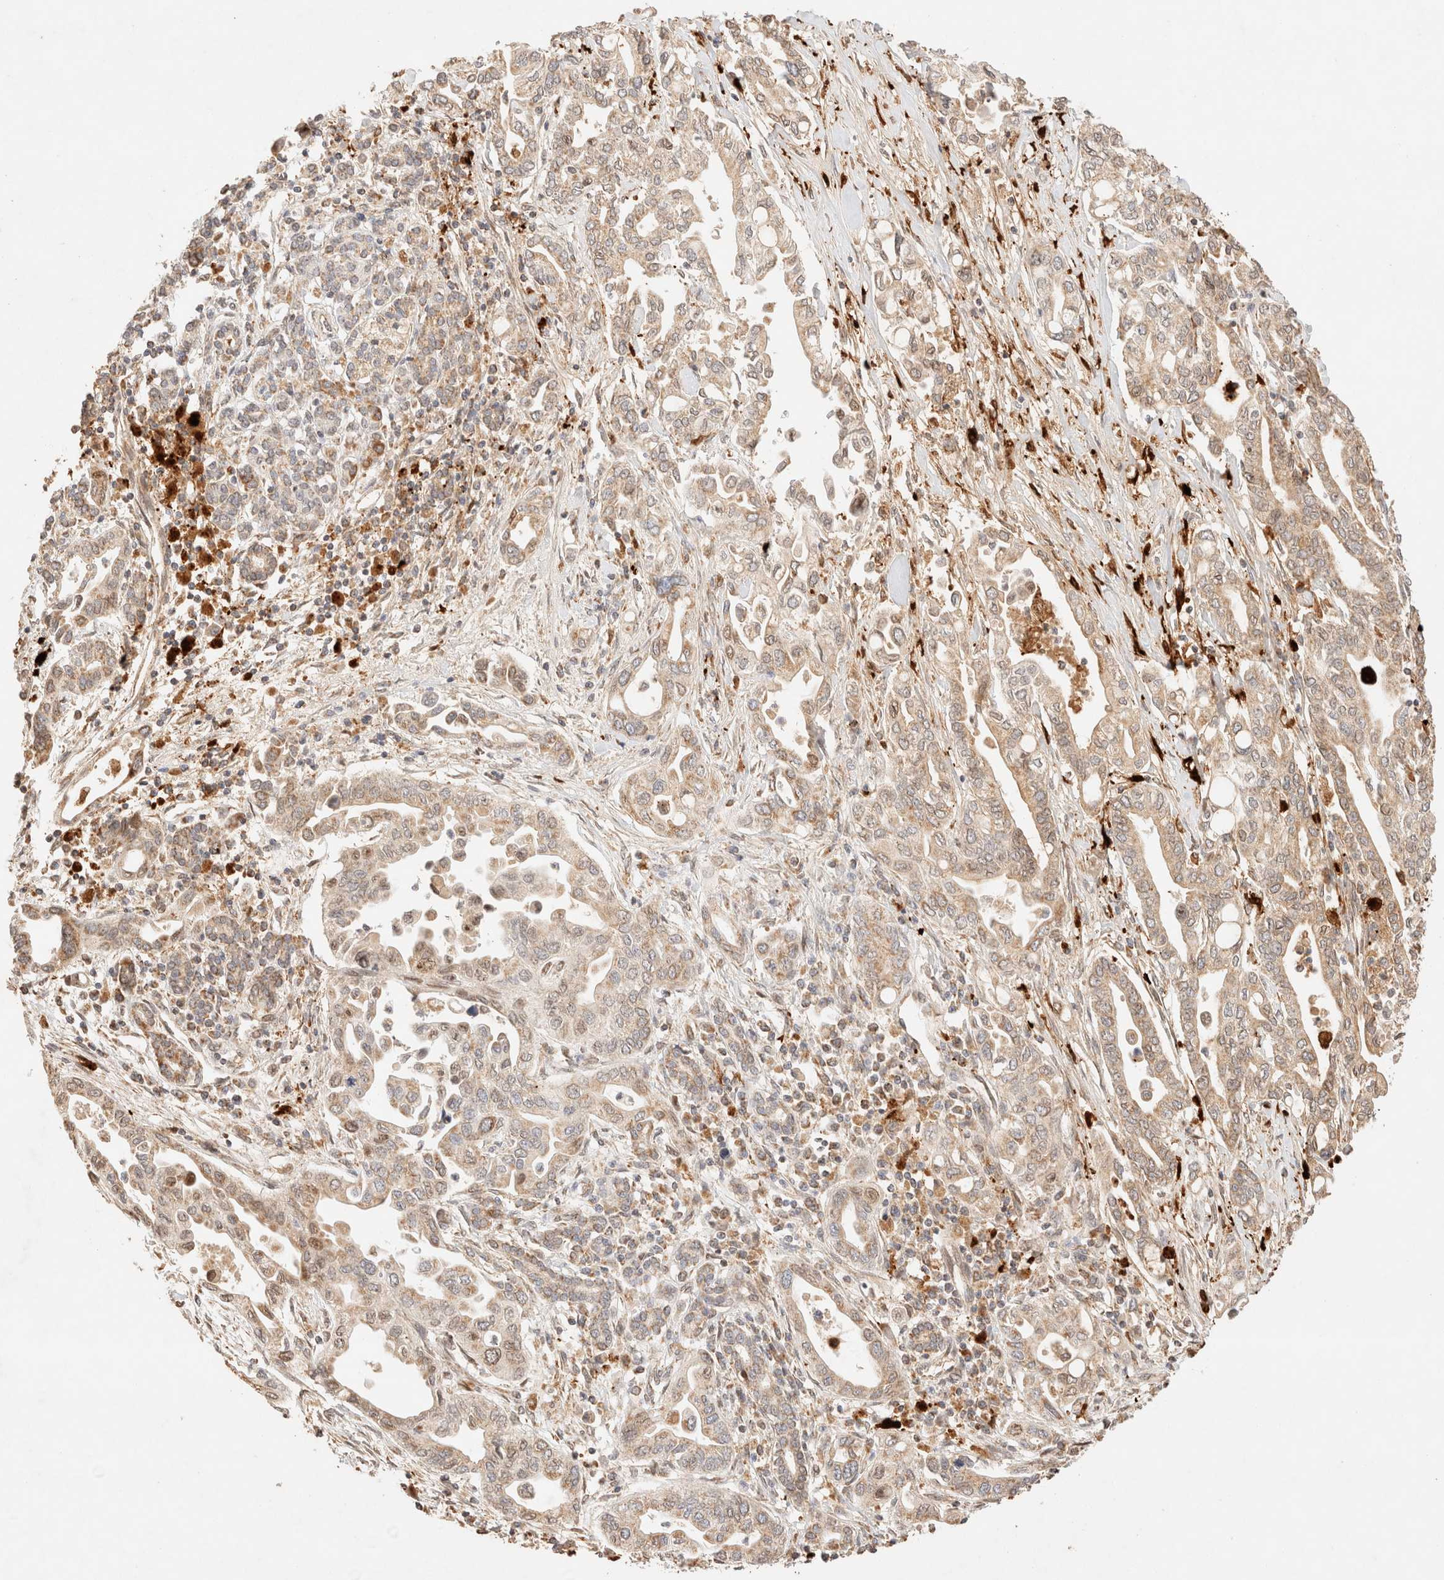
{"staining": {"intensity": "weak", "quantity": ">75%", "location": "cytoplasmic/membranous"}, "tissue": "pancreatic cancer", "cell_type": "Tumor cells", "image_type": "cancer", "snomed": [{"axis": "morphology", "description": "Adenocarcinoma, NOS"}, {"axis": "topography", "description": "Pancreas"}], "caption": "The immunohistochemical stain highlights weak cytoplasmic/membranous positivity in tumor cells of adenocarcinoma (pancreatic) tissue. The staining is performed using DAB brown chromogen to label protein expression. The nuclei are counter-stained blue using hematoxylin.", "gene": "TACO1", "patient": {"sex": "female", "age": 57}}